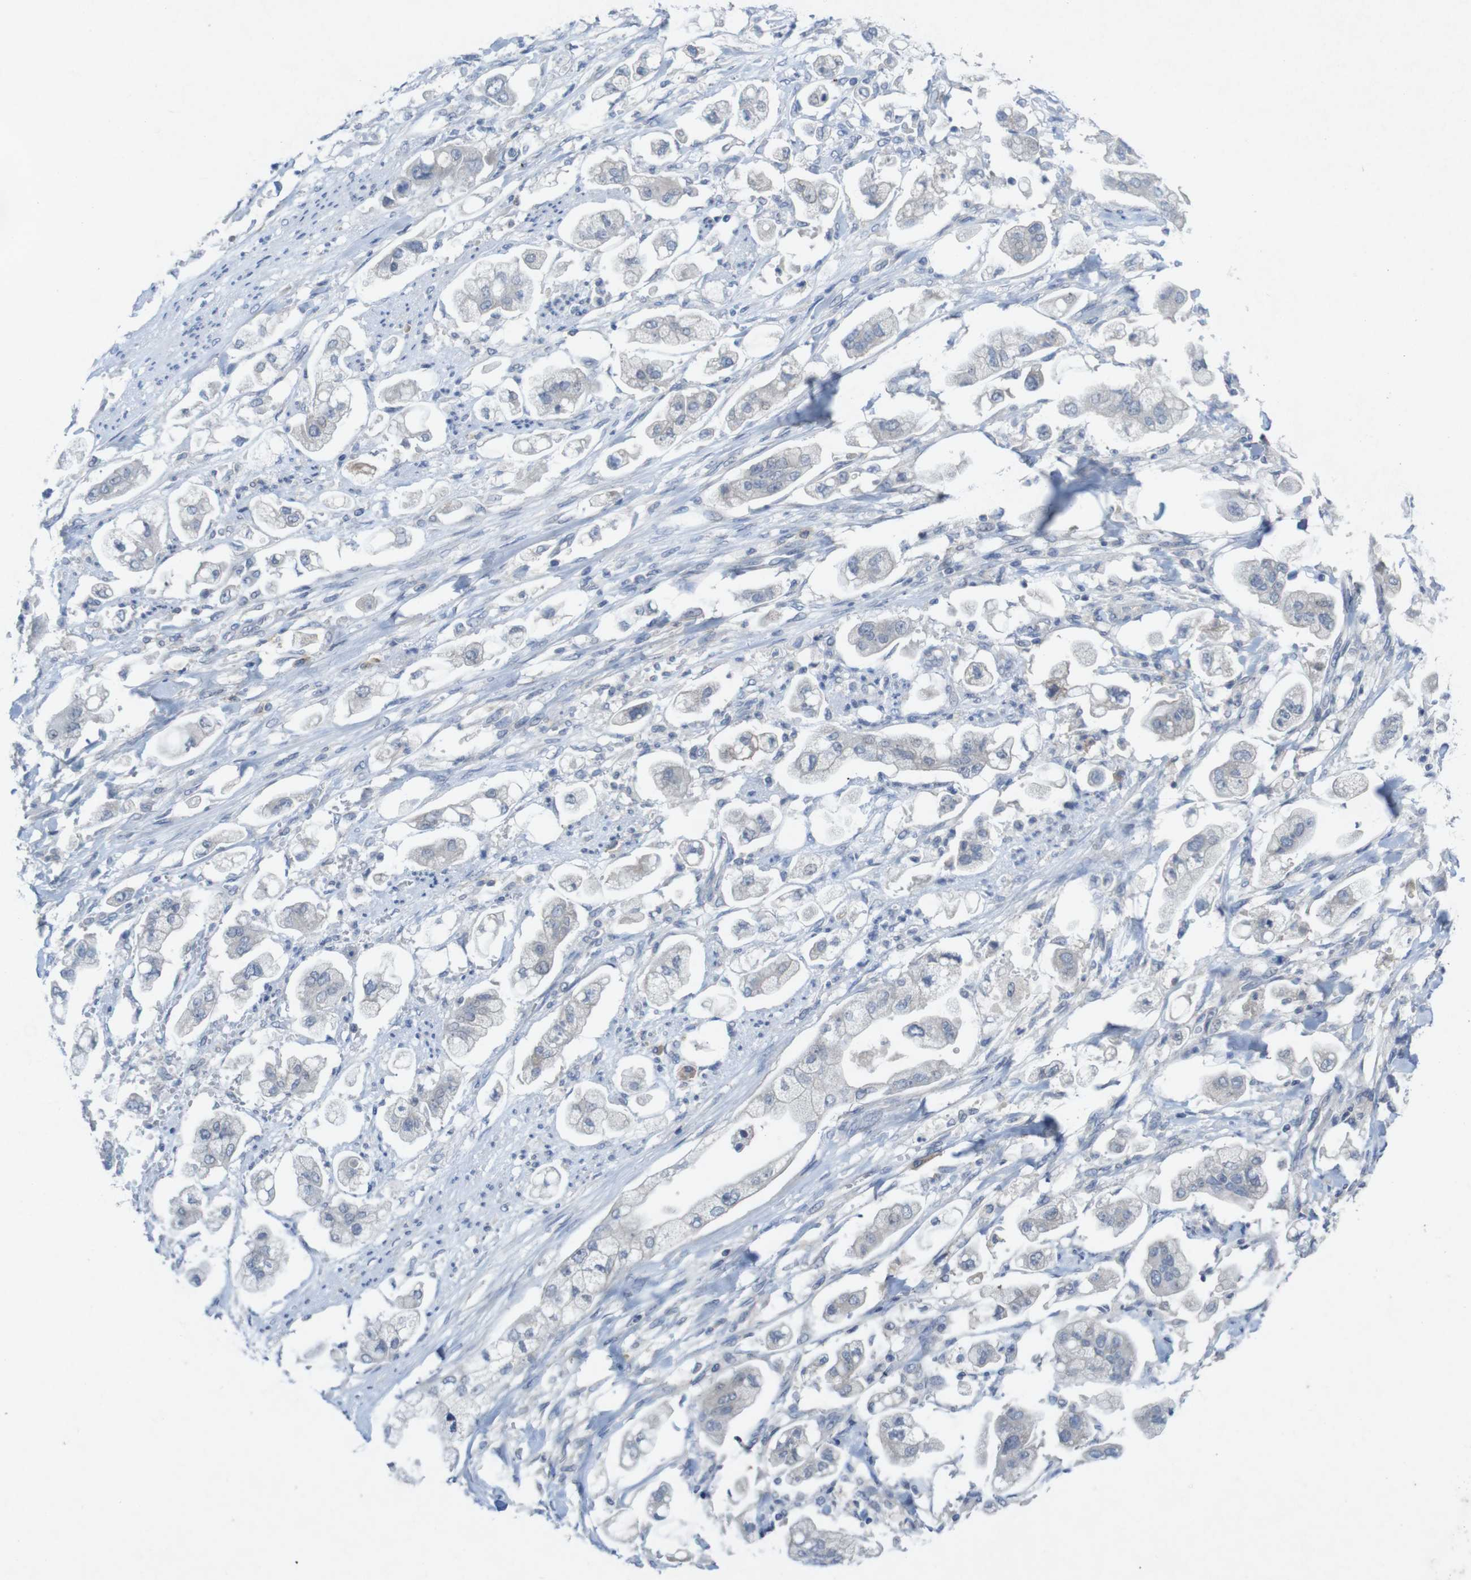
{"staining": {"intensity": "negative", "quantity": "none", "location": "none"}, "tissue": "stomach cancer", "cell_type": "Tumor cells", "image_type": "cancer", "snomed": [{"axis": "morphology", "description": "Adenocarcinoma, NOS"}, {"axis": "topography", "description": "Stomach"}], "caption": "Immunohistochemical staining of stomach cancer exhibits no significant expression in tumor cells.", "gene": "SLAMF7", "patient": {"sex": "male", "age": 62}}